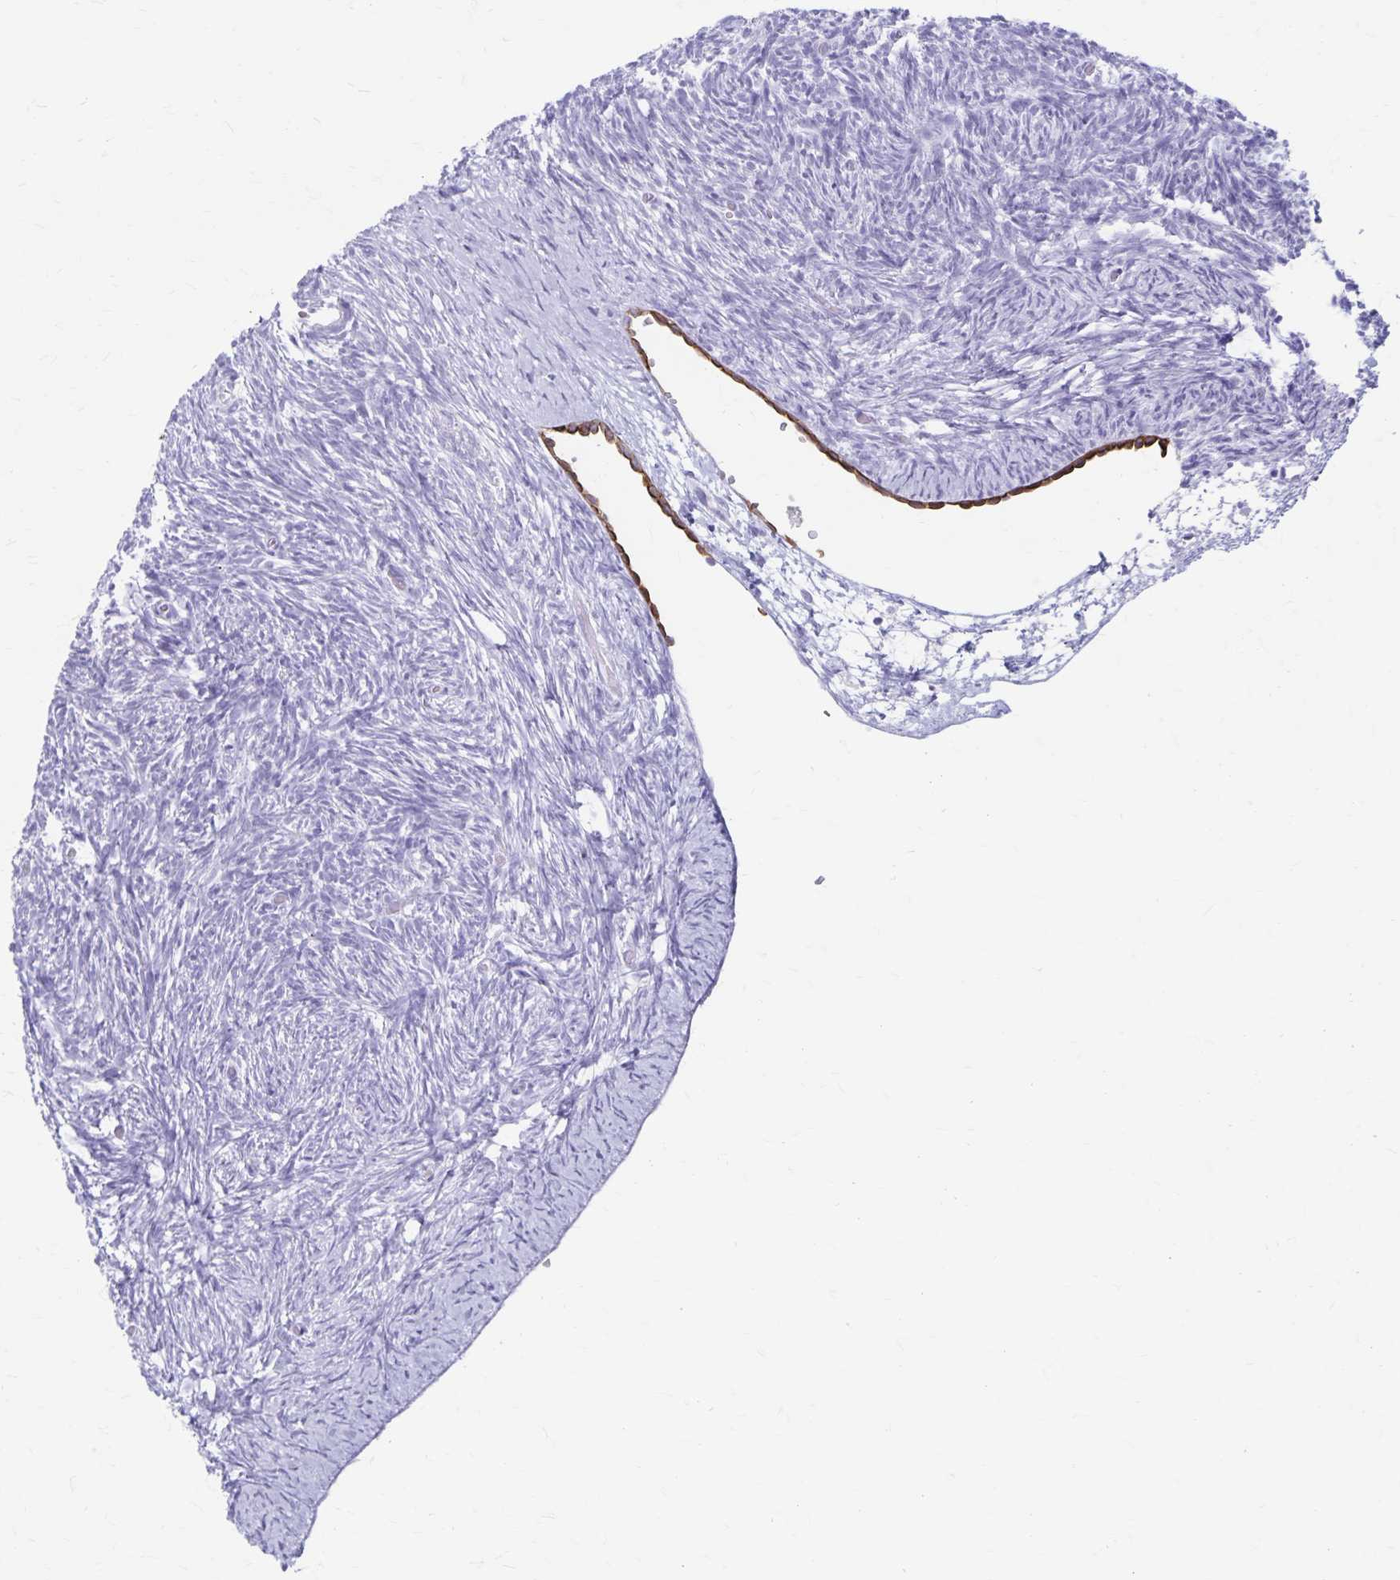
{"staining": {"intensity": "negative", "quantity": "none", "location": "none"}, "tissue": "ovary", "cell_type": "Follicle cells", "image_type": "normal", "snomed": [{"axis": "morphology", "description": "Normal tissue, NOS"}, {"axis": "topography", "description": "Ovary"}], "caption": "Follicle cells show no significant staining in unremarkable ovary. Nuclei are stained in blue.", "gene": "GPBAR1", "patient": {"sex": "female", "age": 39}}